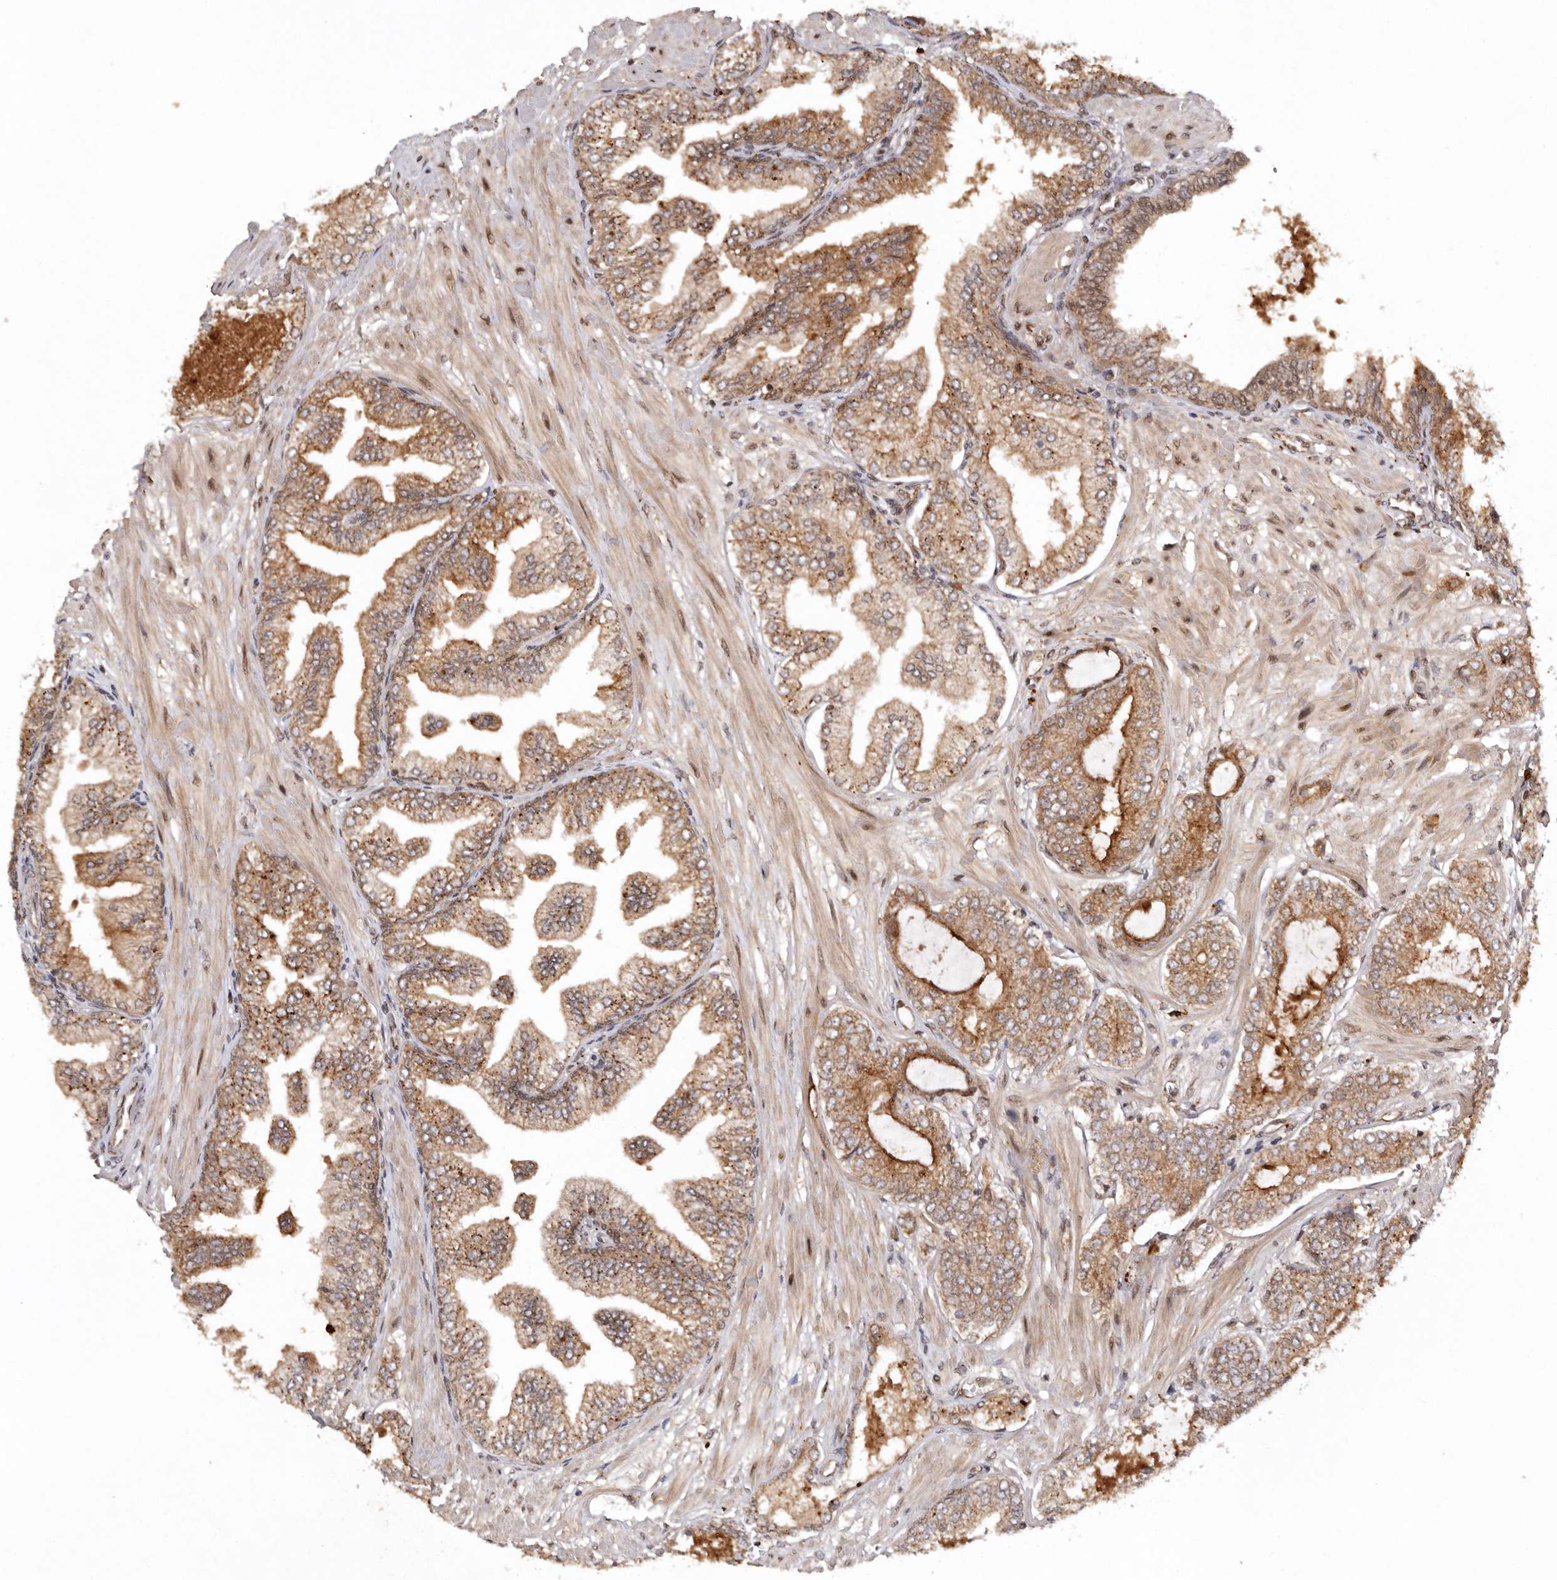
{"staining": {"intensity": "moderate", "quantity": ">75%", "location": "cytoplasmic/membranous"}, "tissue": "prostate cancer", "cell_type": "Tumor cells", "image_type": "cancer", "snomed": [{"axis": "morphology", "description": "Adenocarcinoma, Low grade"}, {"axis": "topography", "description": "Prostate"}], "caption": "Prostate adenocarcinoma (low-grade) was stained to show a protein in brown. There is medium levels of moderate cytoplasmic/membranous staining in approximately >75% of tumor cells.", "gene": "TARS2", "patient": {"sex": "male", "age": 63}}